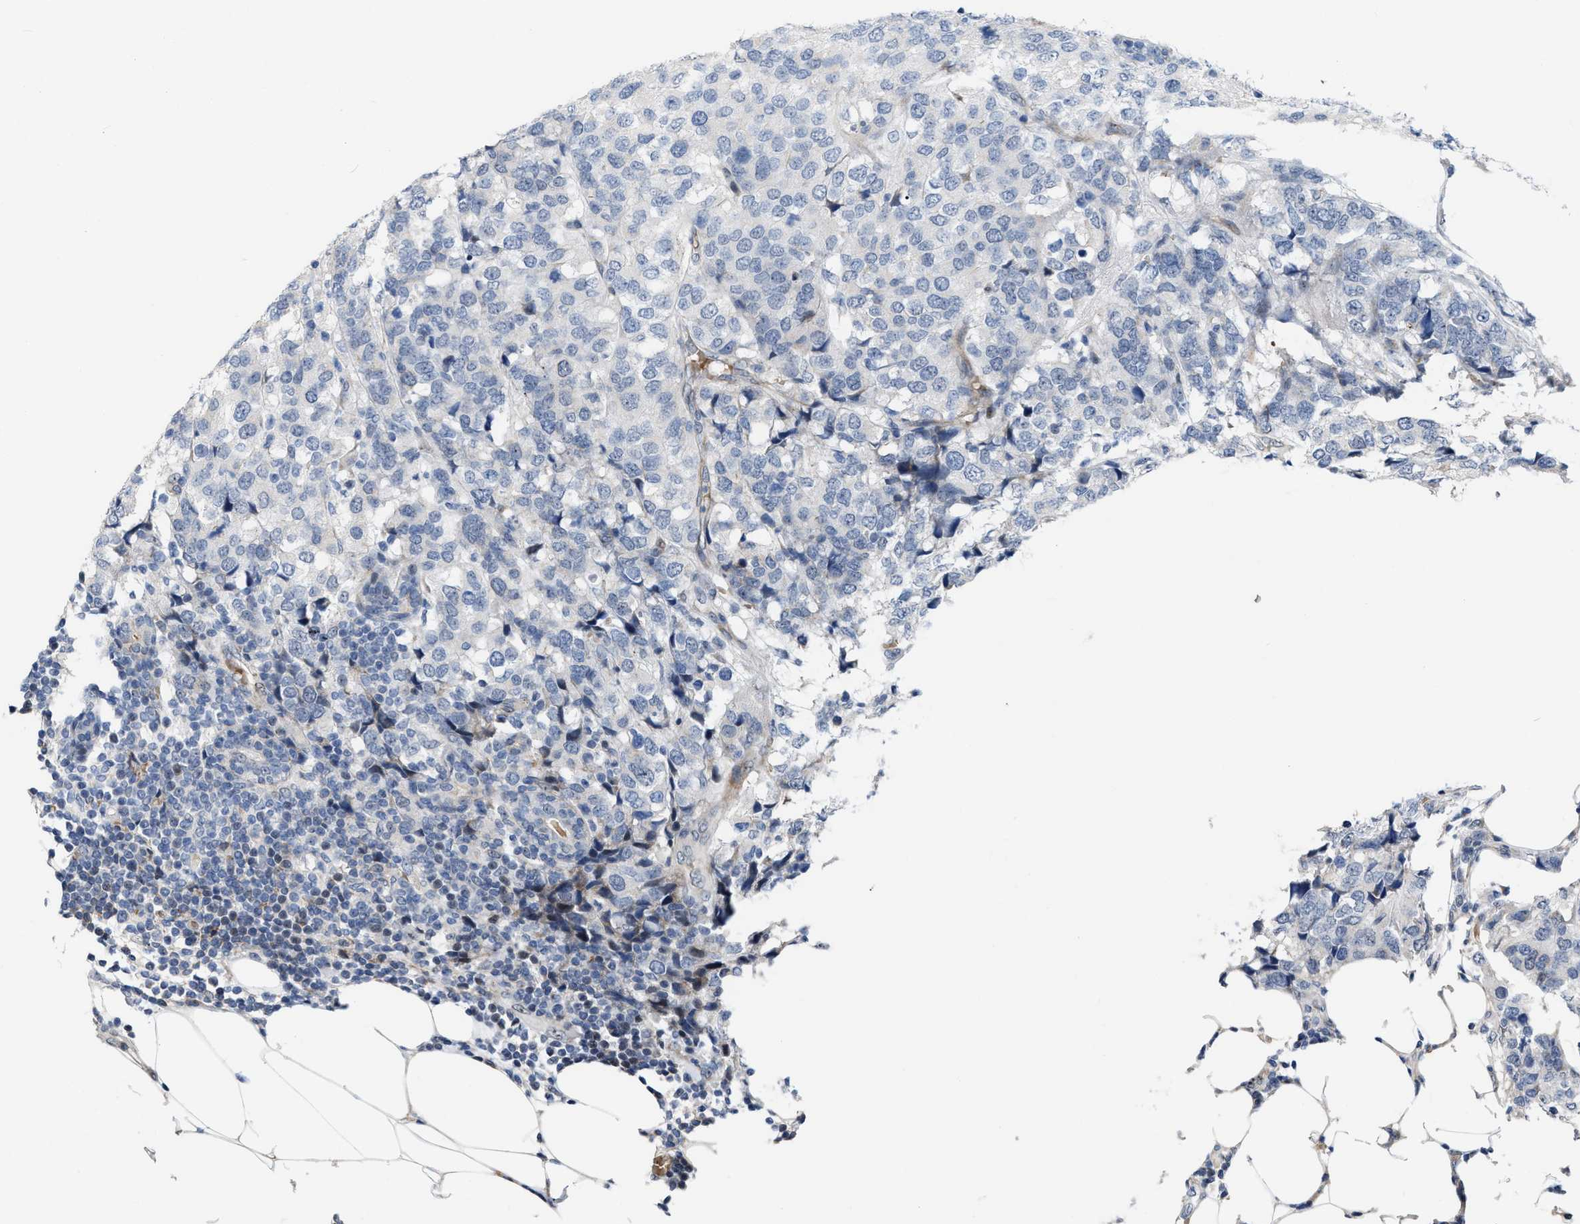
{"staining": {"intensity": "negative", "quantity": "none", "location": "none"}, "tissue": "breast cancer", "cell_type": "Tumor cells", "image_type": "cancer", "snomed": [{"axis": "morphology", "description": "Lobular carcinoma"}, {"axis": "topography", "description": "Breast"}], "caption": "An immunohistochemistry (IHC) image of breast cancer is shown. There is no staining in tumor cells of breast cancer. (IHC, brightfield microscopy, high magnification).", "gene": "POLR1F", "patient": {"sex": "female", "age": 59}}